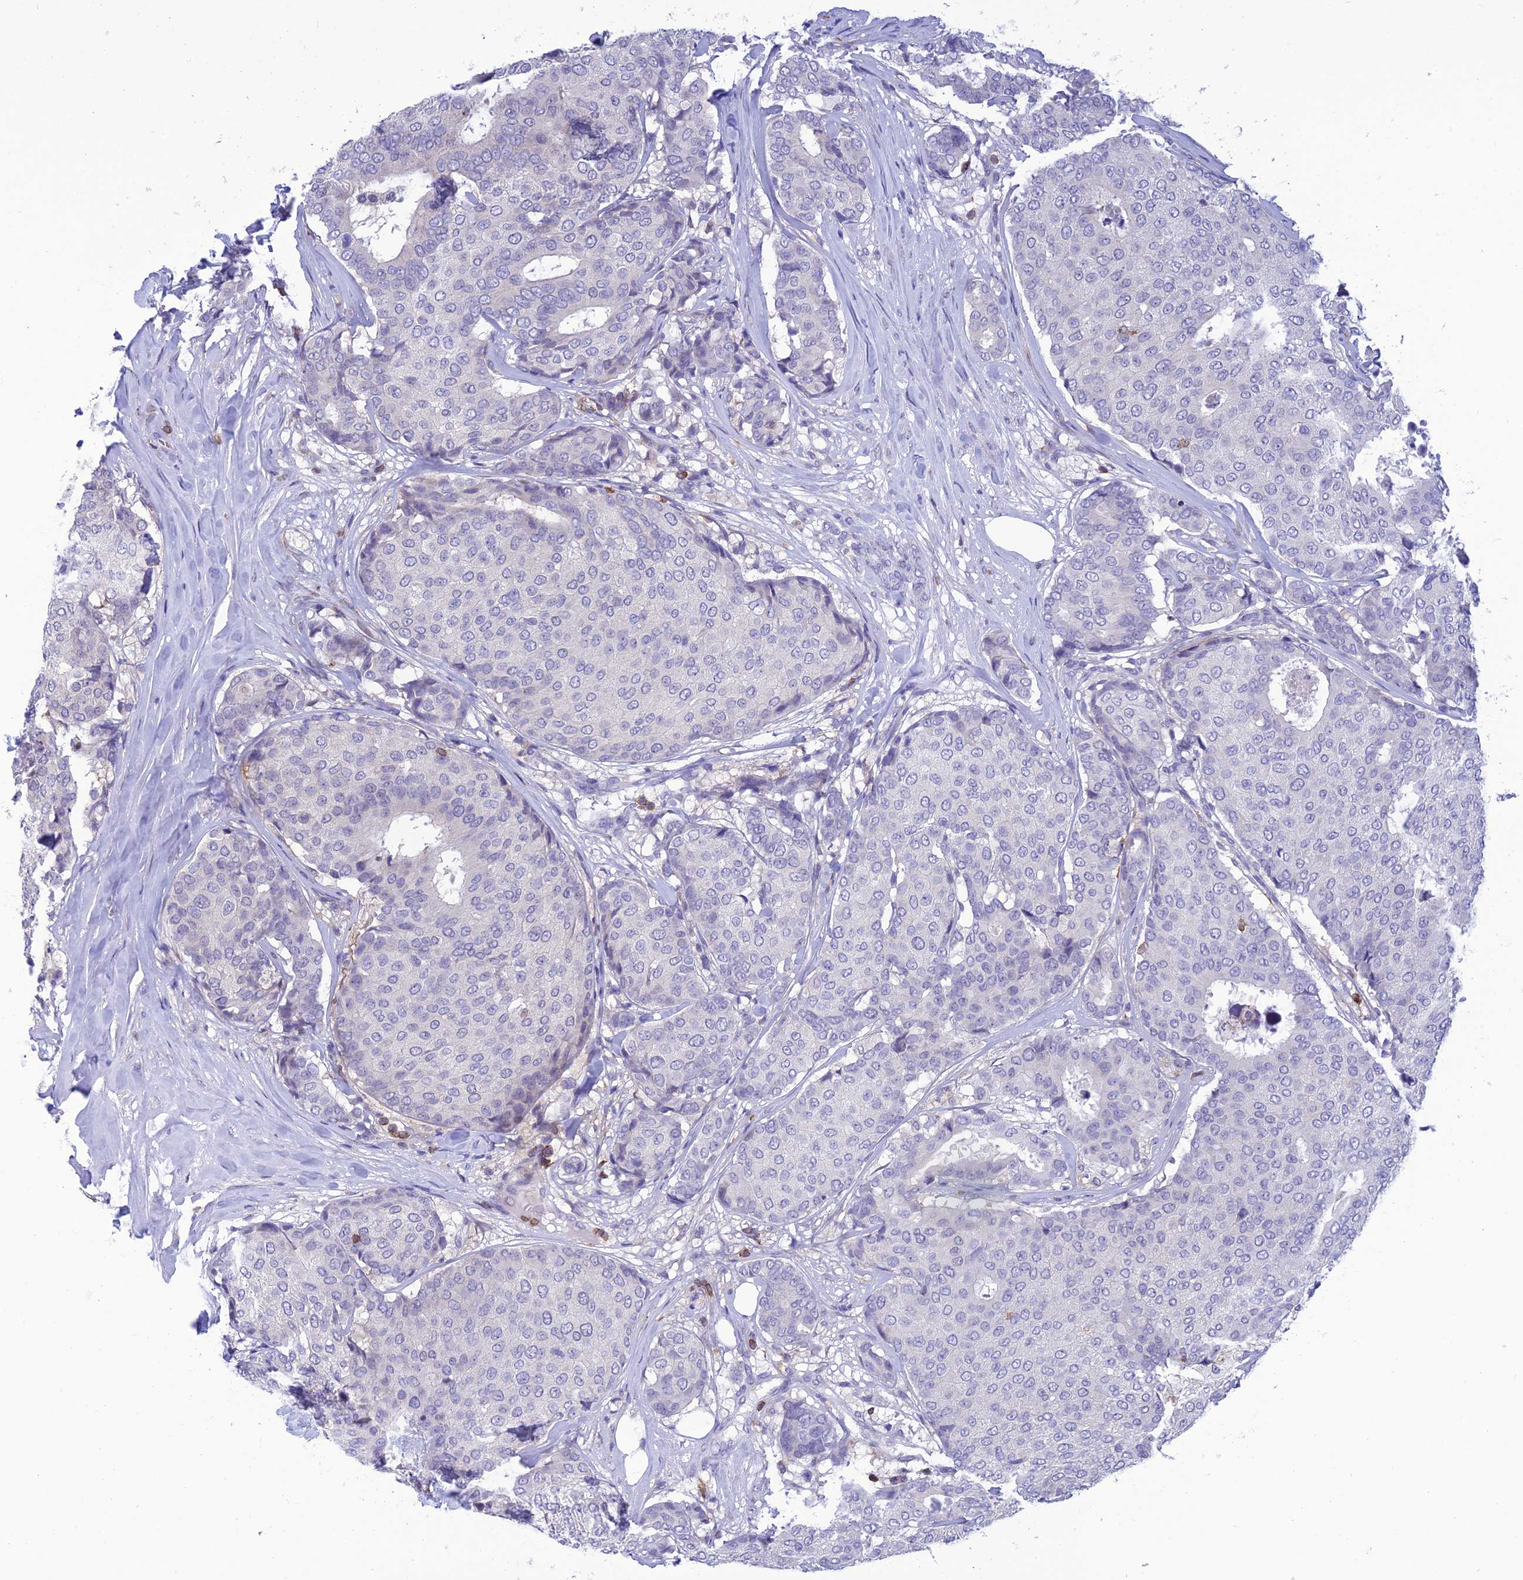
{"staining": {"intensity": "negative", "quantity": "none", "location": "none"}, "tissue": "breast cancer", "cell_type": "Tumor cells", "image_type": "cancer", "snomed": [{"axis": "morphology", "description": "Duct carcinoma"}, {"axis": "topography", "description": "Breast"}], "caption": "This is an immunohistochemistry histopathology image of human invasive ductal carcinoma (breast). There is no staining in tumor cells.", "gene": "FAM76A", "patient": {"sex": "female", "age": 75}}